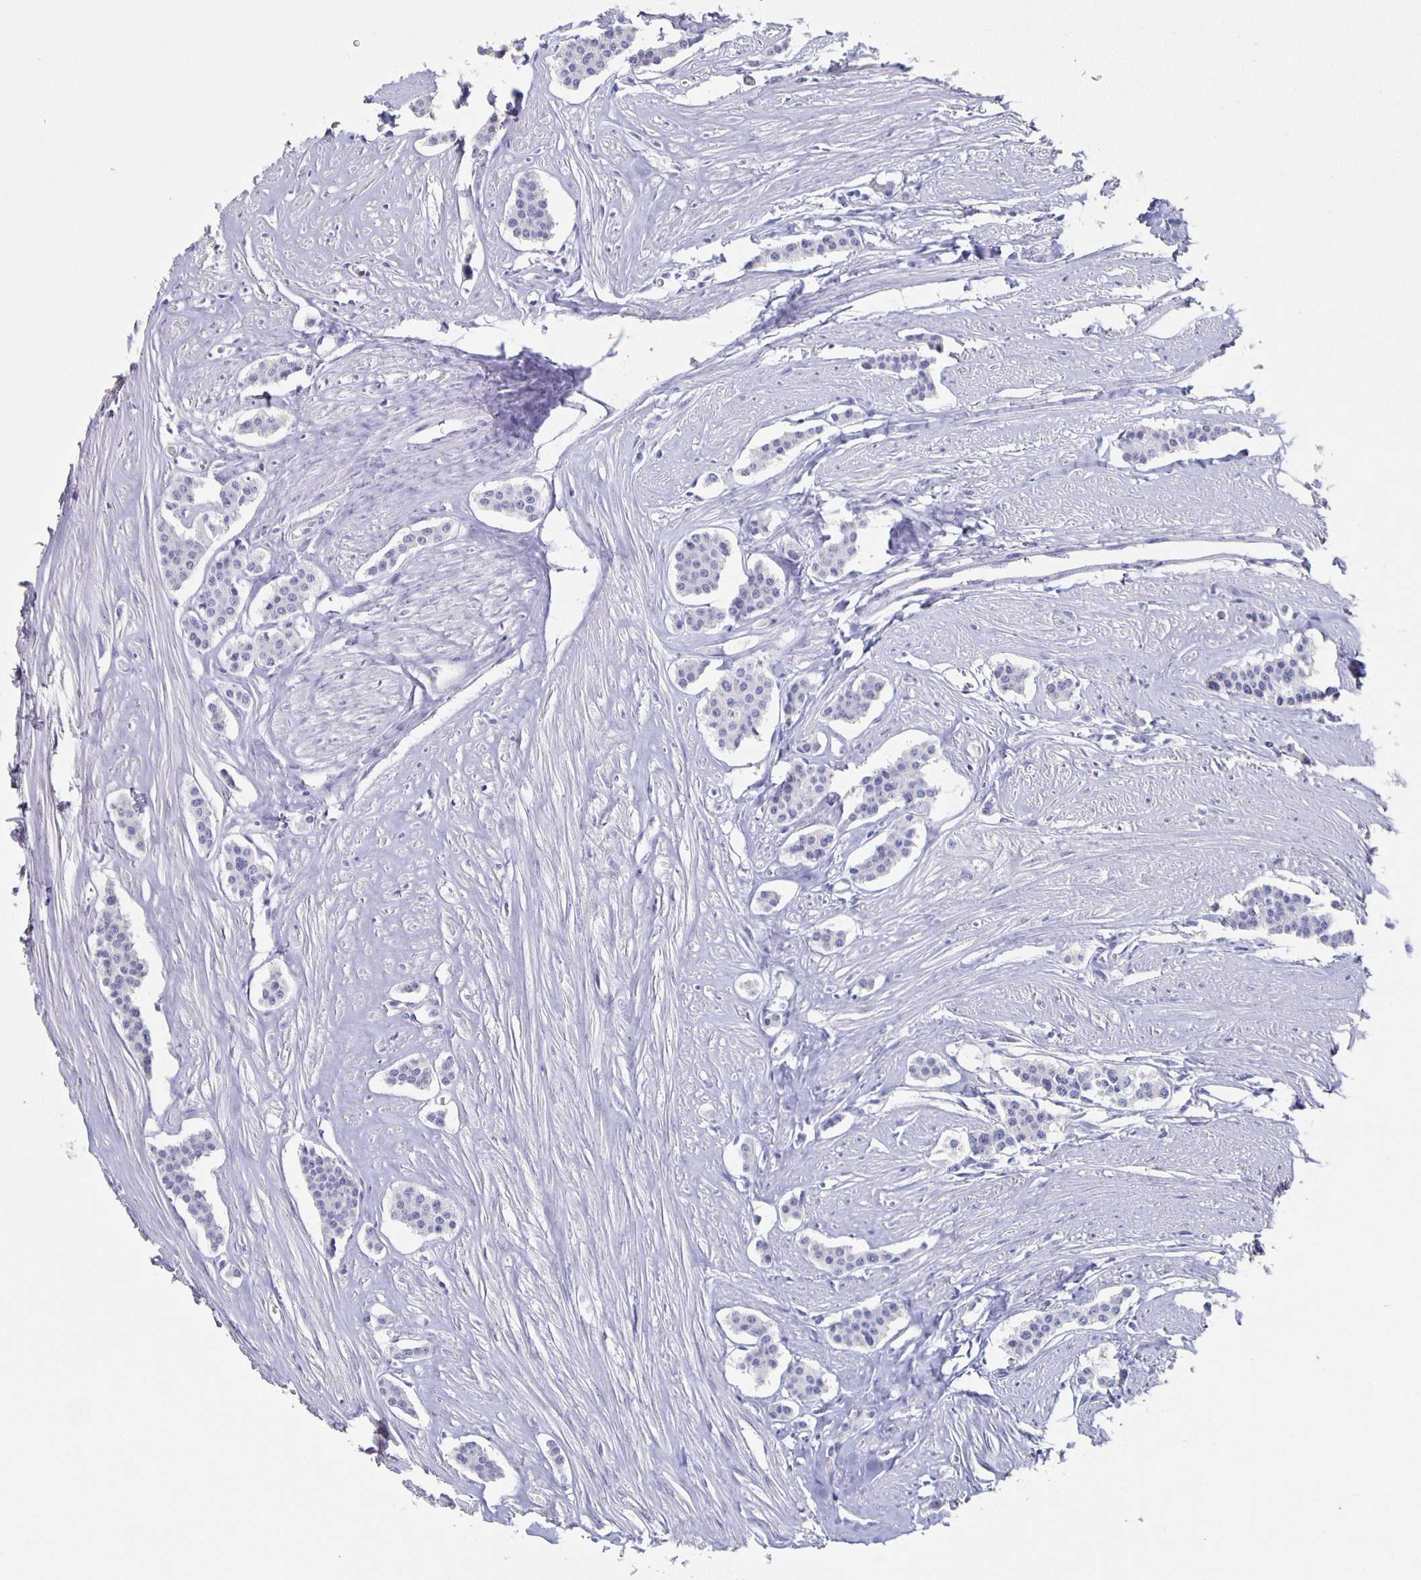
{"staining": {"intensity": "negative", "quantity": "none", "location": "none"}, "tissue": "carcinoid", "cell_type": "Tumor cells", "image_type": "cancer", "snomed": [{"axis": "morphology", "description": "Carcinoid, malignant, NOS"}, {"axis": "topography", "description": "Small intestine"}], "caption": "Immunohistochemical staining of malignant carcinoid demonstrates no significant expression in tumor cells. (Brightfield microscopy of DAB (3,3'-diaminobenzidine) IHC at high magnification).", "gene": "SLC34A2", "patient": {"sex": "male", "age": 60}}